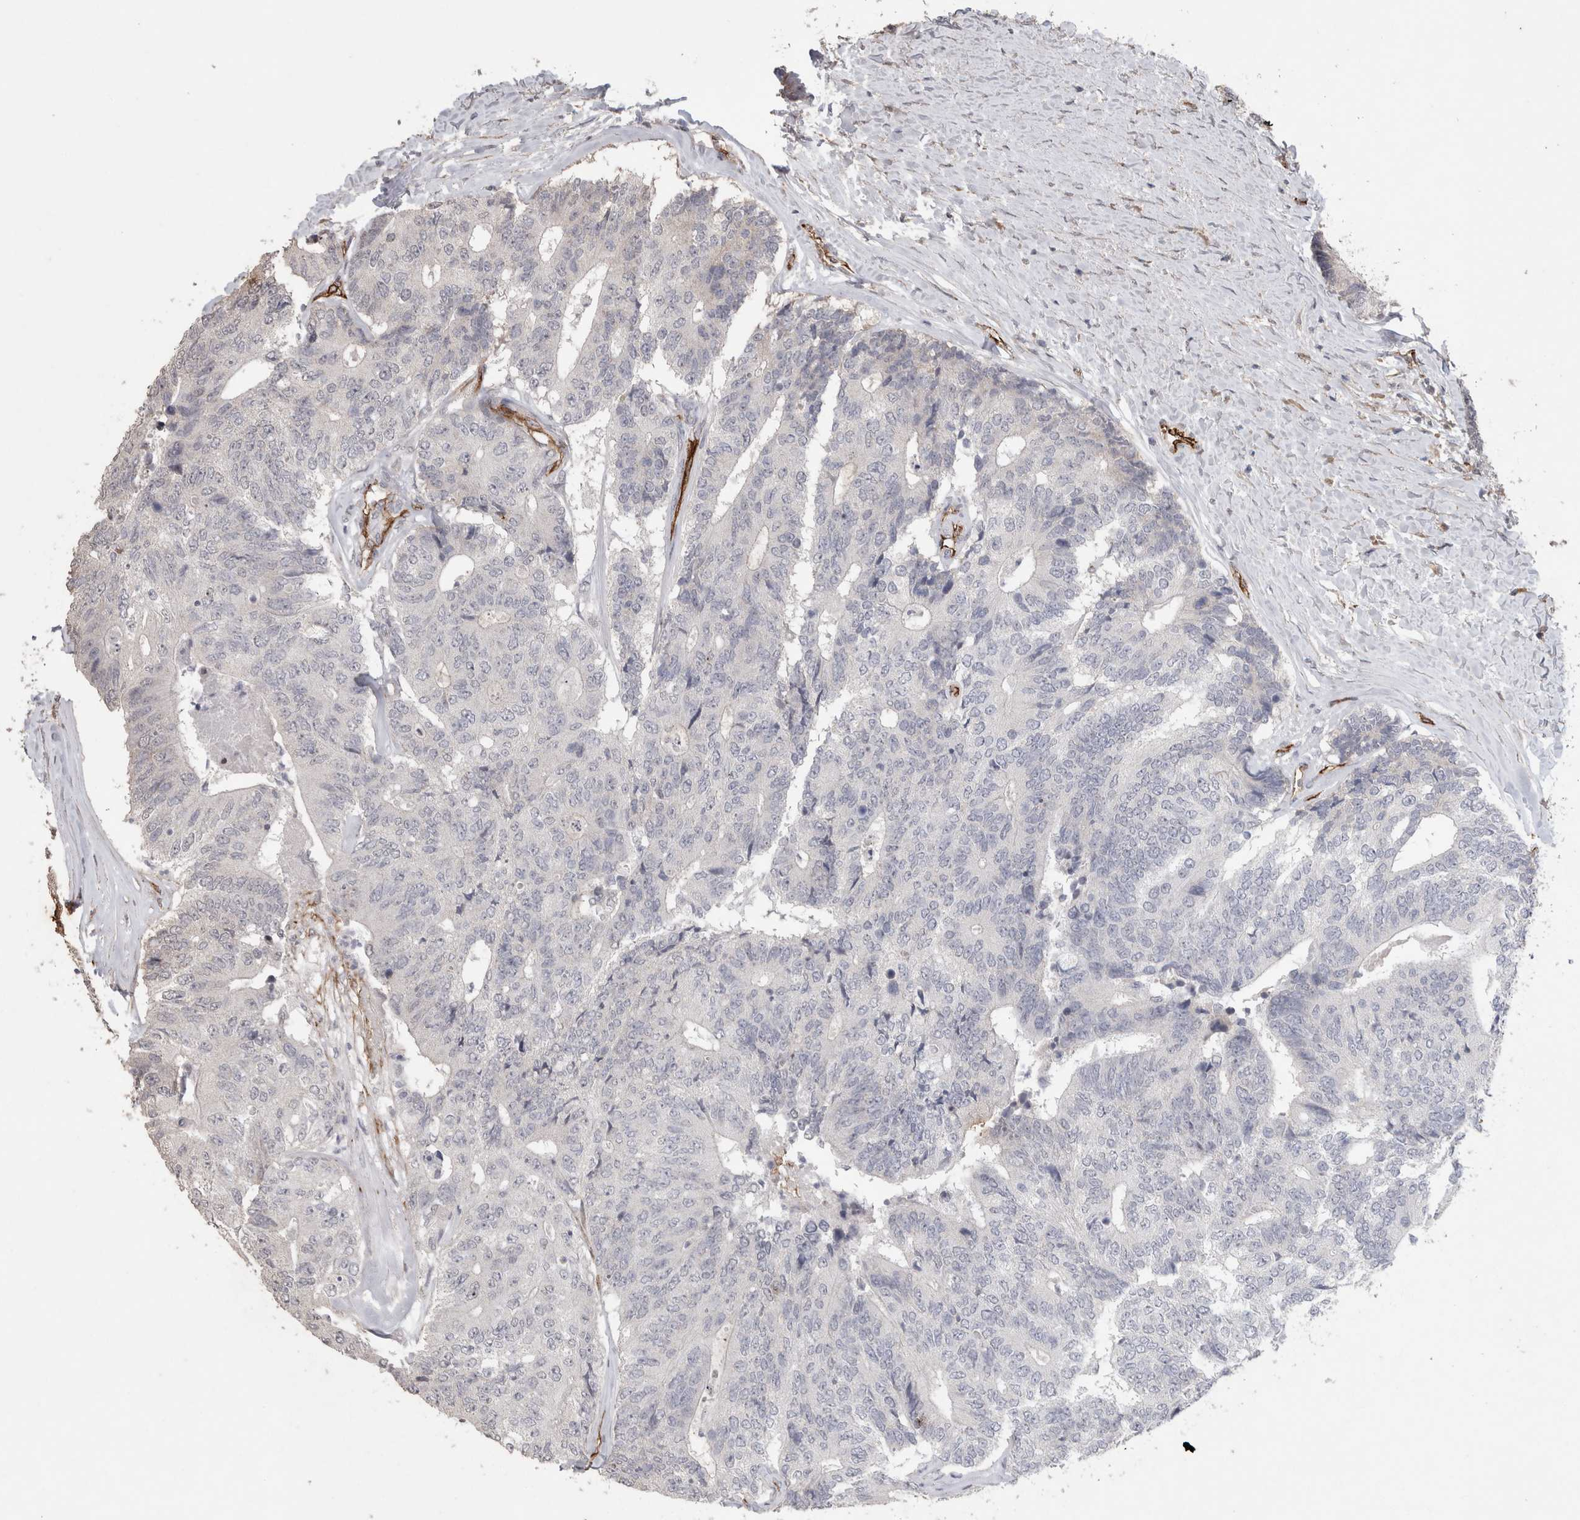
{"staining": {"intensity": "negative", "quantity": "none", "location": "none"}, "tissue": "colorectal cancer", "cell_type": "Tumor cells", "image_type": "cancer", "snomed": [{"axis": "morphology", "description": "Adenocarcinoma, NOS"}, {"axis": "topography", "description": "Colon"}], "caption": "Tumor cells are negative for brown protein staining in colorectal cancer.", "gene": "CDH13", "patient": {"sex": "female", "age": 67}}